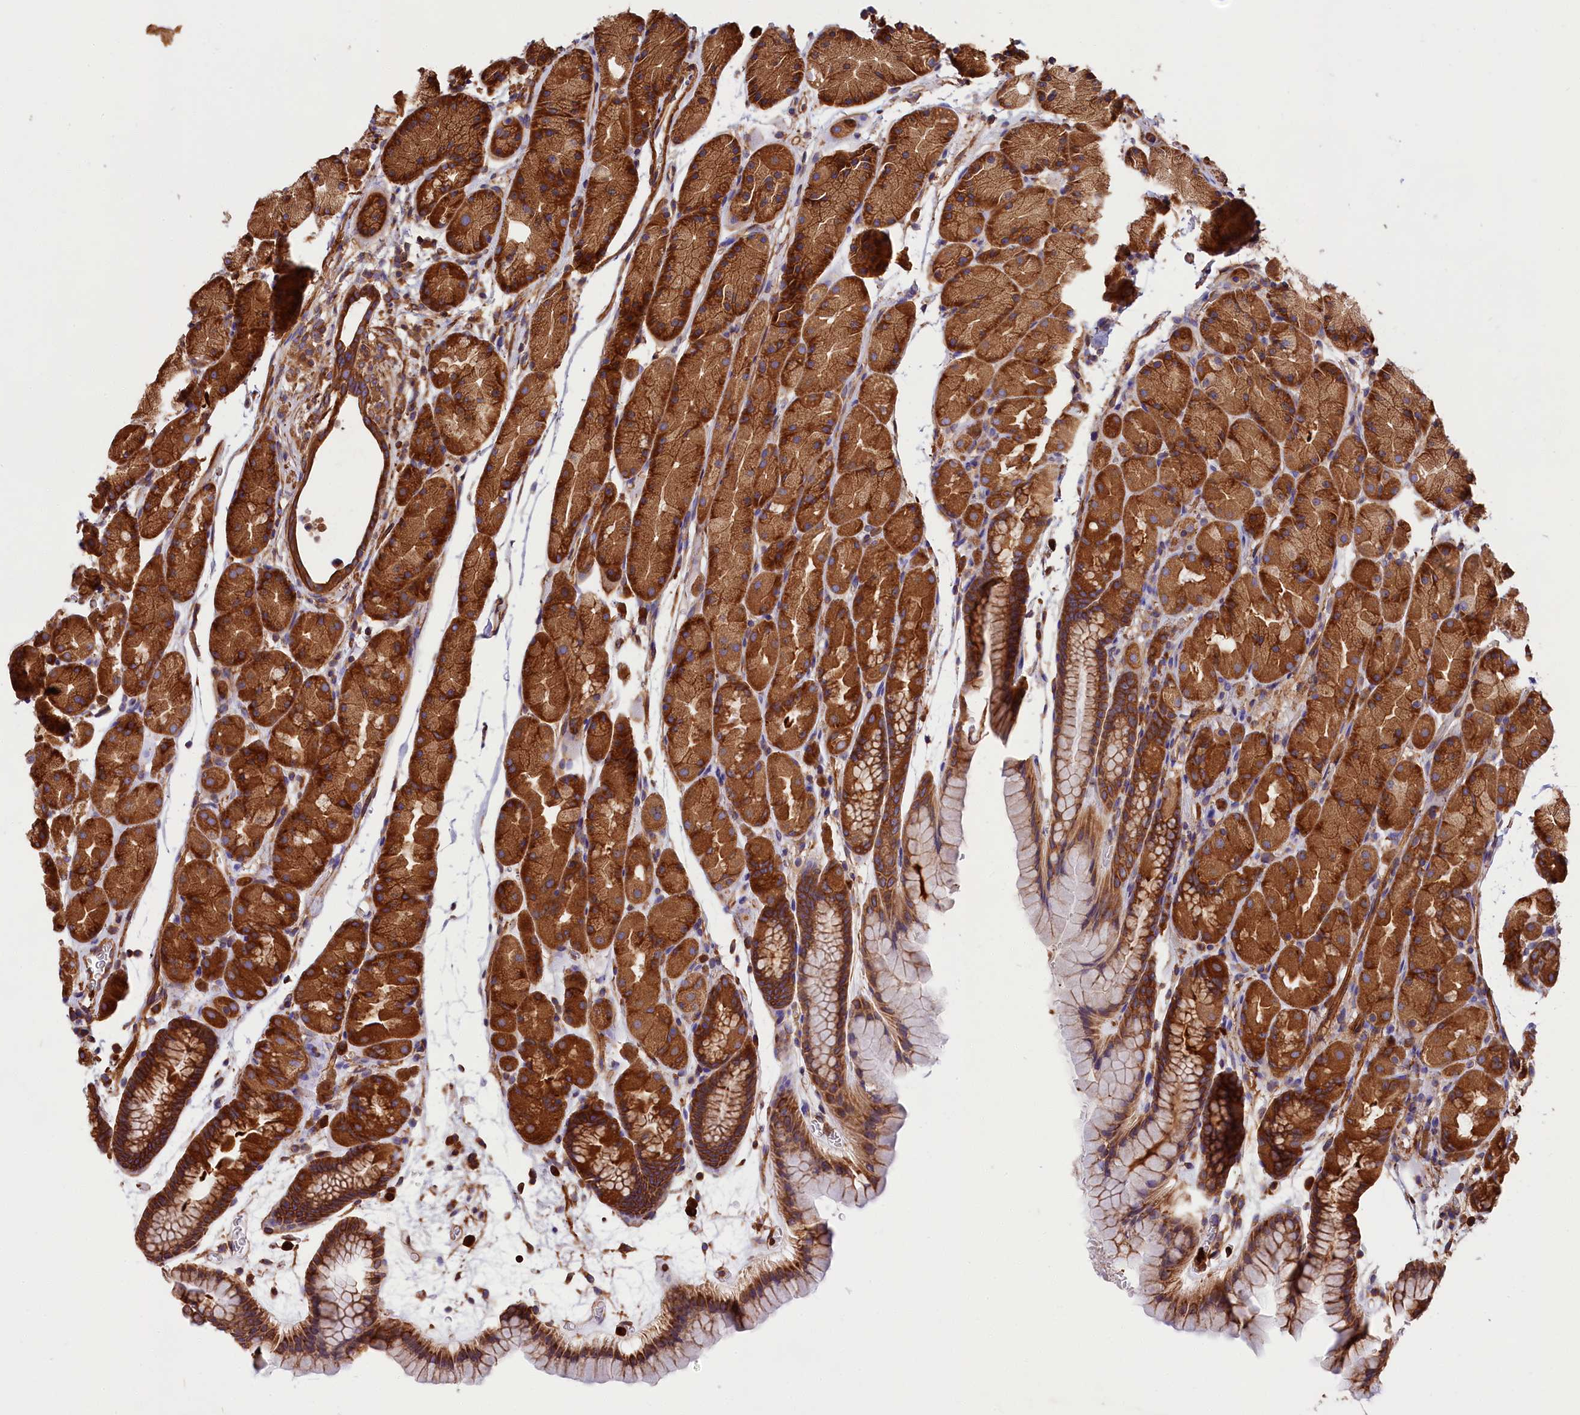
{"staining": {"intensity": "strong", "quantity": ">75%", "location": "cytoplasmic/membranous"}, "tissue": "stomach", "cell_type": "Glandular cells", "image_type": "normal", "snomed": [{"axis": "morphology", "description": "Normal tissue, NOS"}, {"axis": "topography", "description": "Stomach, upper"}, {"axis": "topography", "description": "Stomach"}], "caption": "Immunohistochemical staining of normal stomach exhibits >75% levels of strong cytoplasmic/membranous protein expression in approximately >75% of glandular cells.", "gene": "GYS1", "patient": {"sex": "male", "age": 47}}